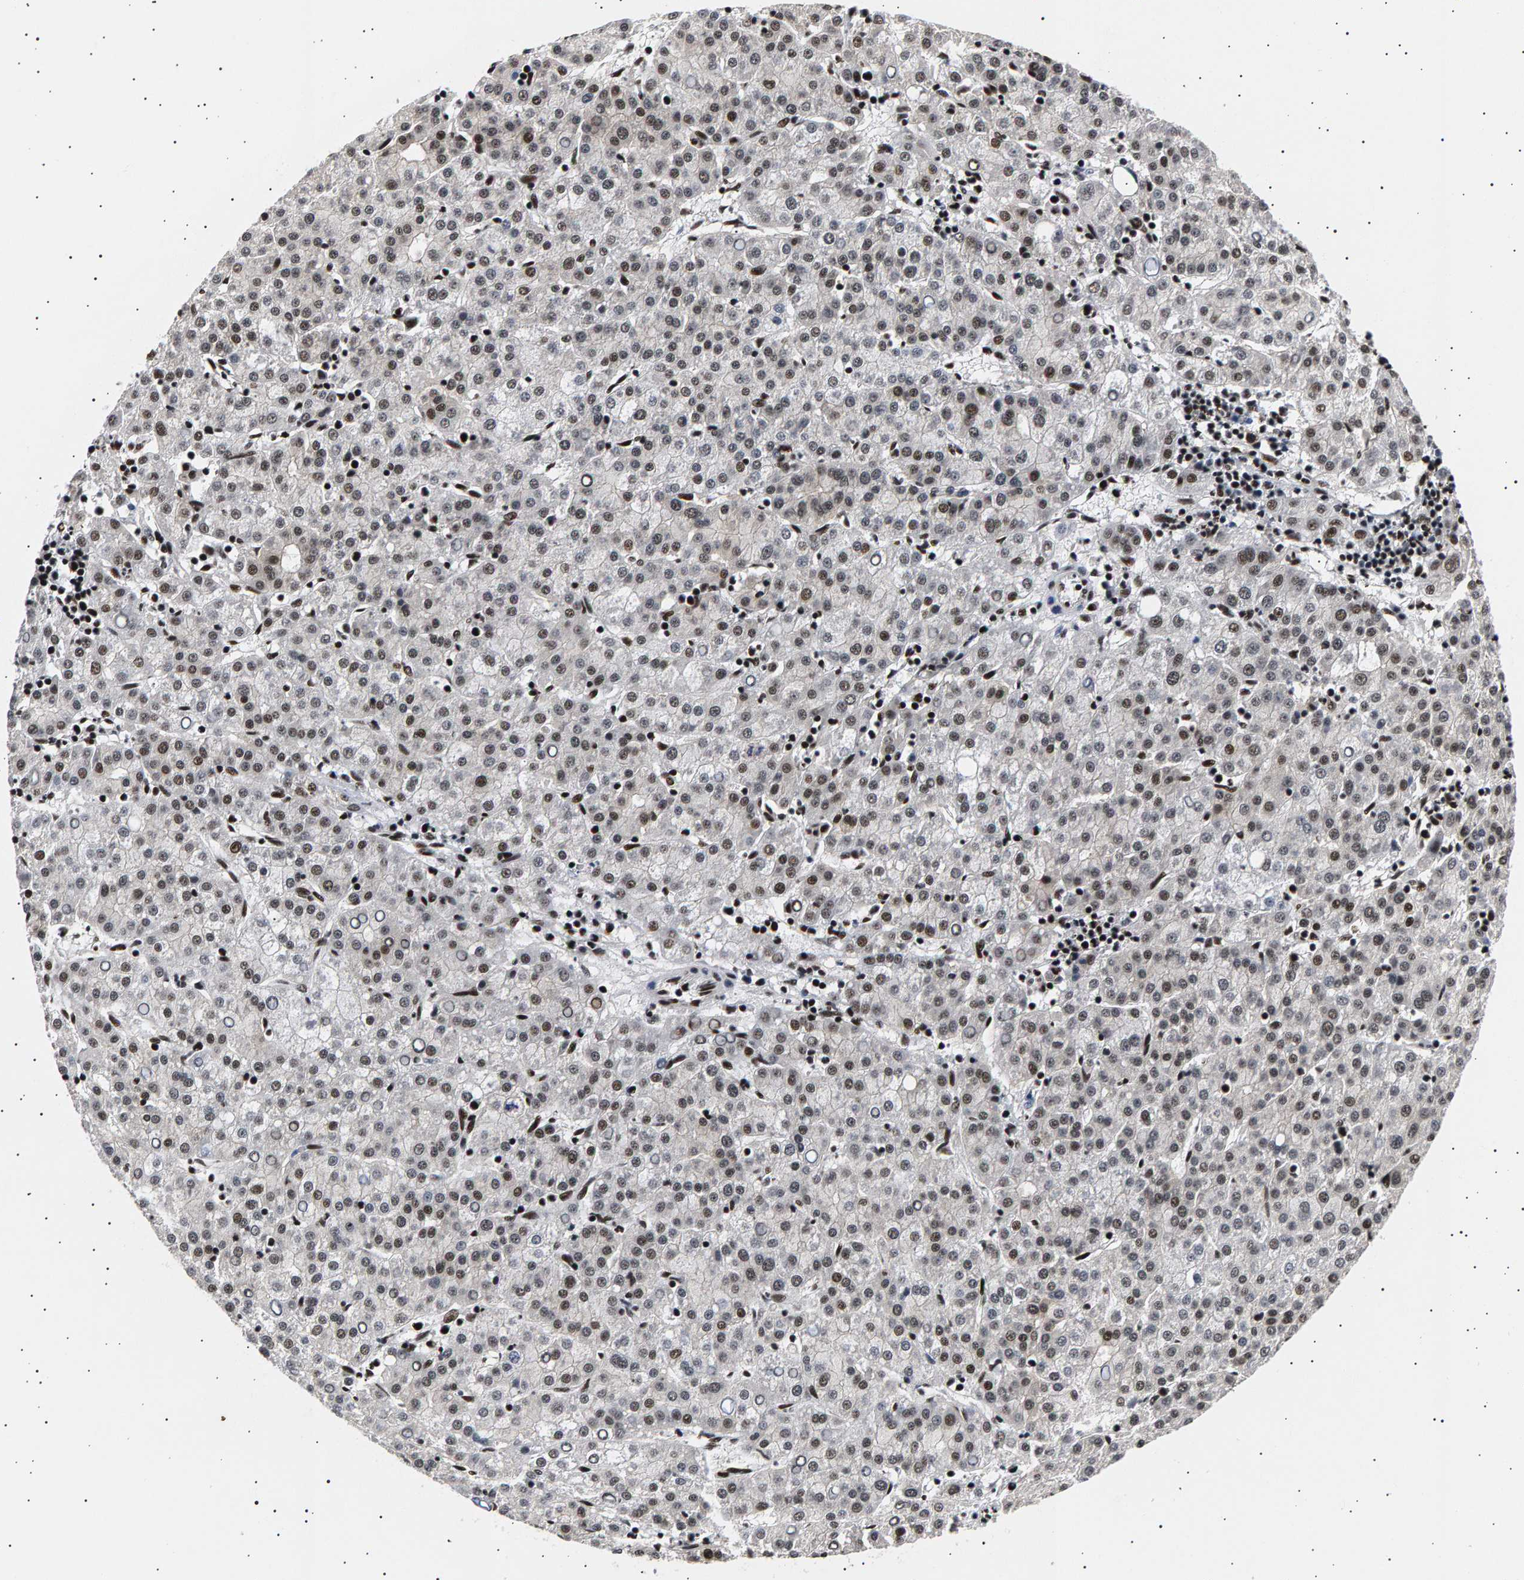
{"staining": {"intensity": "moderate", "quantity": "25%-75%", "location": "nuclear"}, "tissue": "liver cancer", "cell_type": "Tumor cells", "image_type": "cancer", "snomed": [{"axis": "morphology", "description": "Carcinoma, Hepatocellular, NOS"}, {"axis": "topography", "description": "Liver"}], "caption": "A photomicrograph showing moderate nuclear positivity in about 25%-75% of tumor cells in liver cancer, as visualized by brown immunohistochemical staining.", "gene": "ANKRD40", "patient": {"sex": "female", "age": 58}}